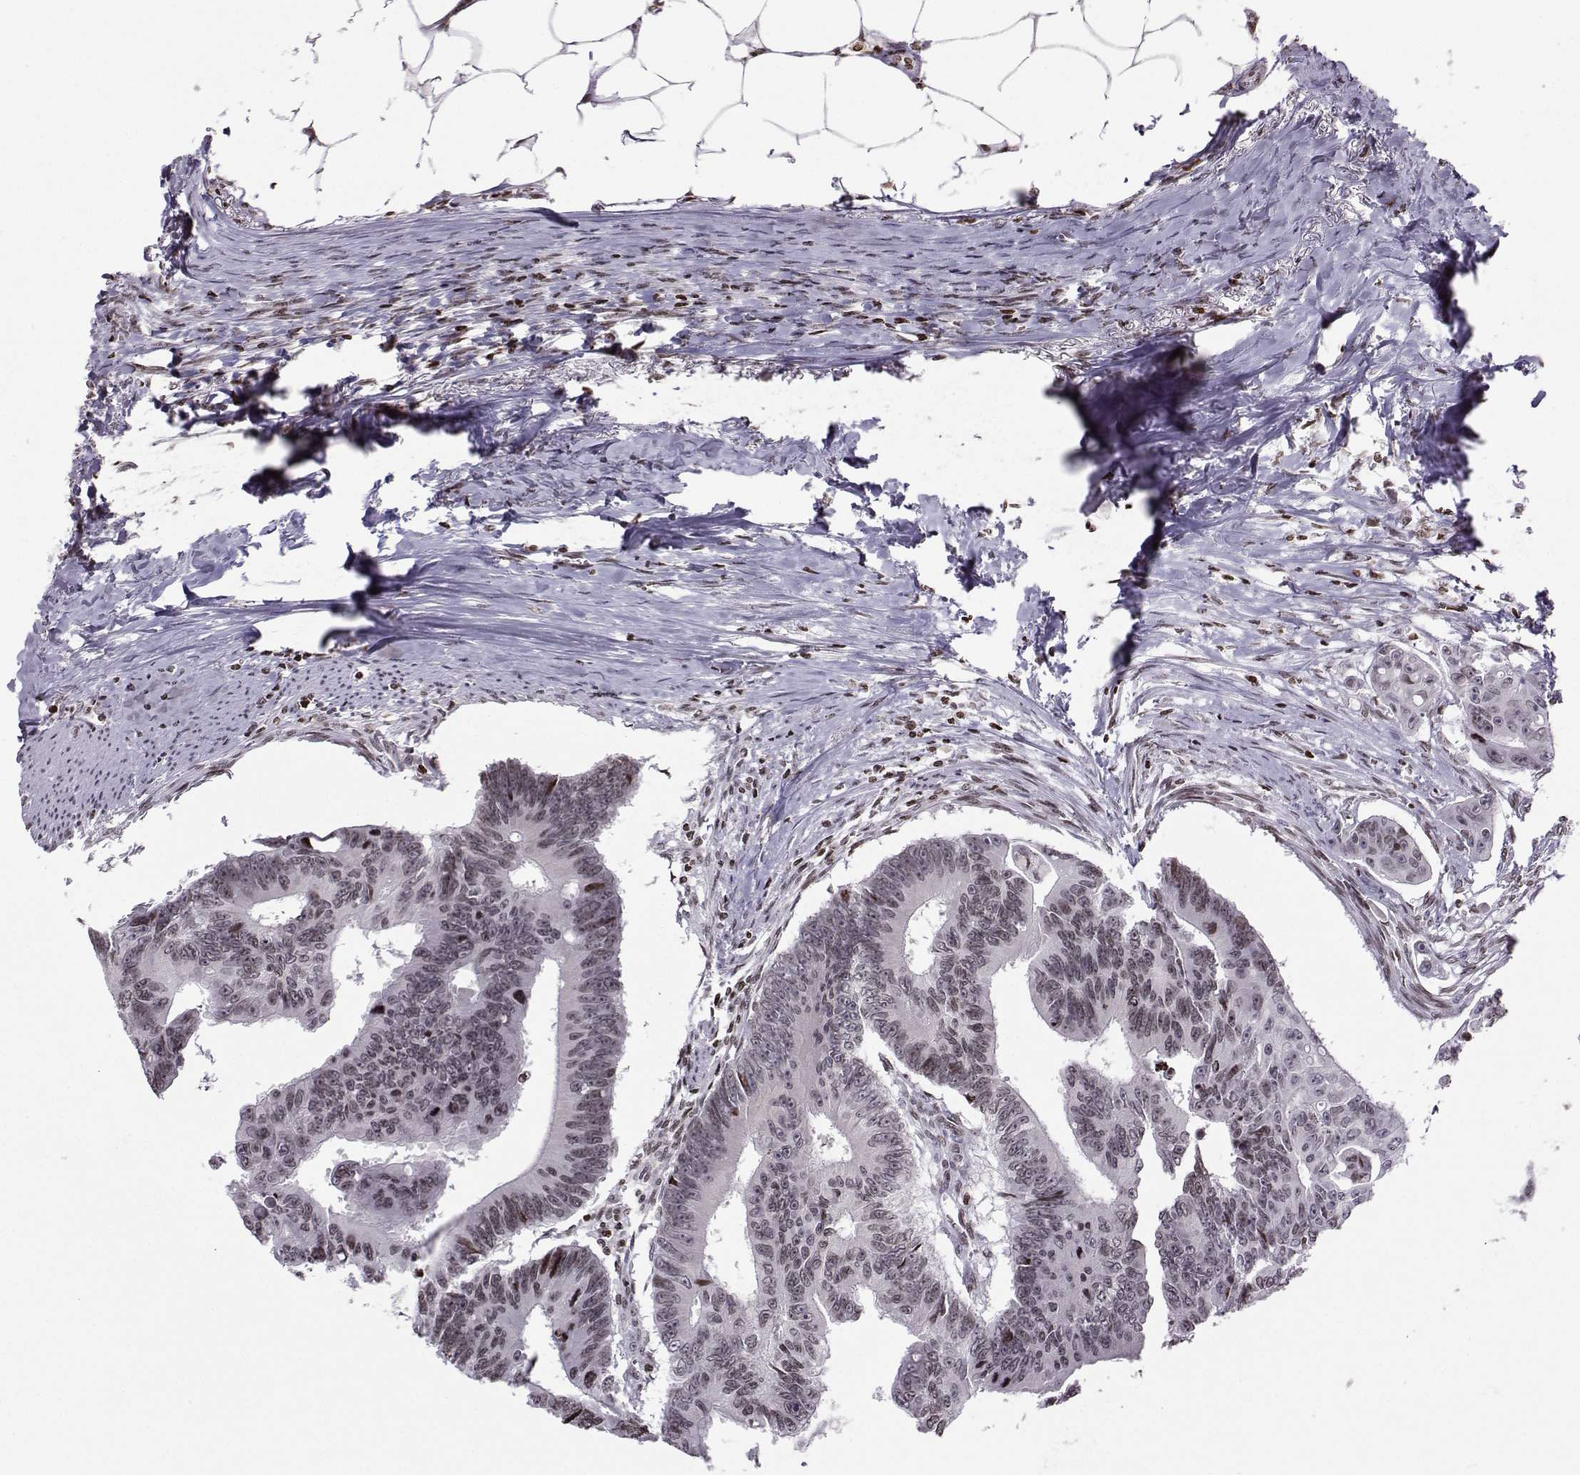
{"staining": {"intensity": "weak", "quantity": "25%-75%", "location": "nuclear"}, "tissue": "colorectal cancer", "cell_type": "Tumor cells", "image_type": "cancer", "snomed": [{"axis": "morphology", "description": "Adenocarcinoma, NOS"}, {"axis": "topography", "description": "Colon"}], "caption": "IHC of human colorectal adenocarcinoma exhibits low levels of weak nuclear expression in about 25%-75% of tumor cells.", "gene": "ZNF19", "patient": {"sex": "male", "age": 70}}